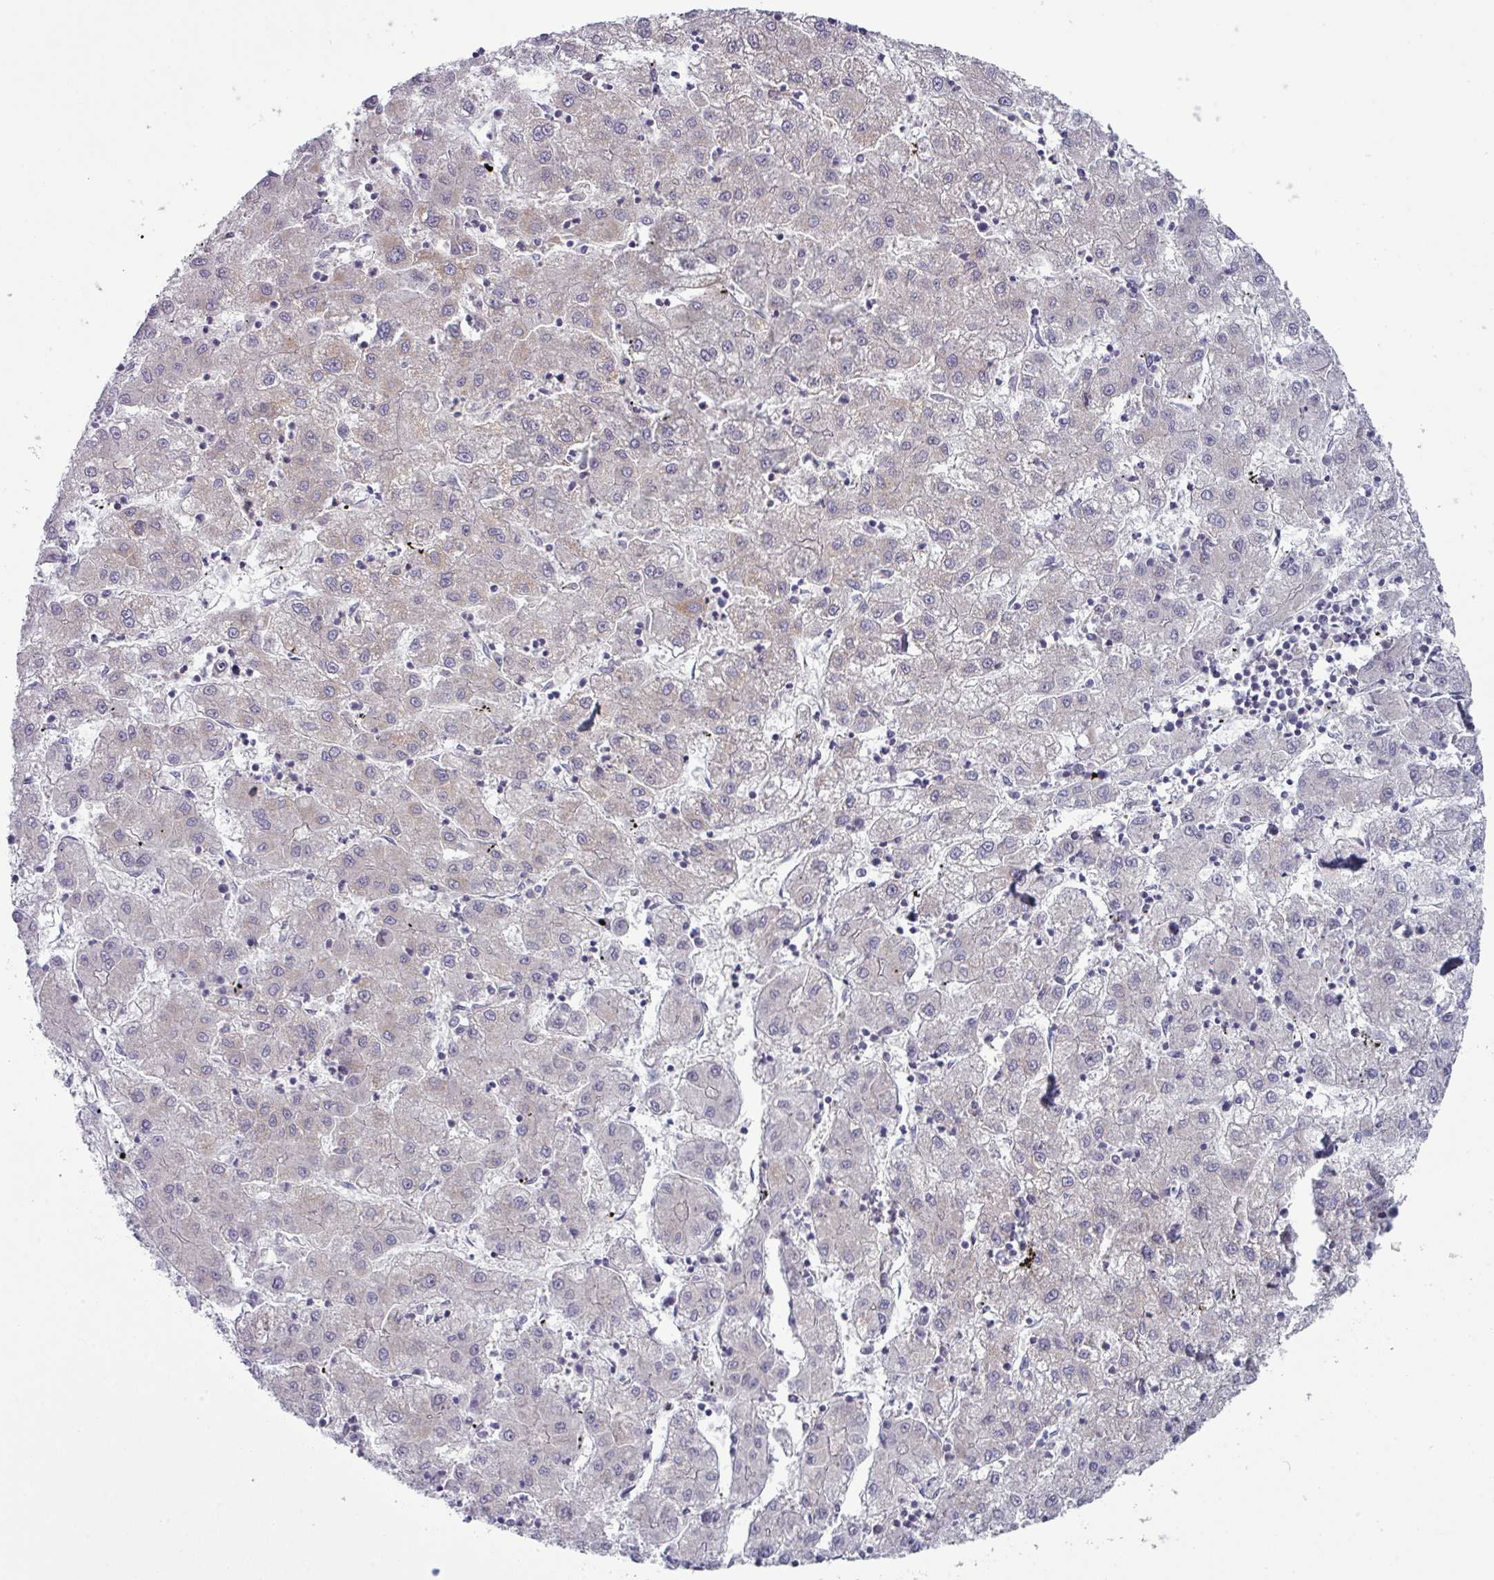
{"staining": {"intensity": "weak", "quantity": "<25%", "location": "cytoplasmic/membranous"}, "tissue": "liver cancer", "cell_type": "Tumor cells", "image_type": "cancer", "snomed": [{"axis": "morphology", "description": "Carcinoma, Hepatocellular, NOS"}, {"axis": "topography", "description": "Liver"}], "caption": "Immunohistochemistry (IHC) of human hepatocellular carcinoma (liver) shows no positivity in tumor cells. (DAB (3,3'-diaminobenzidine) immunohistochemistry (IHC) with hematoxylin counter stain).", "gene": "ZNF615", "patient": {"sex": "male", "age": 72}}